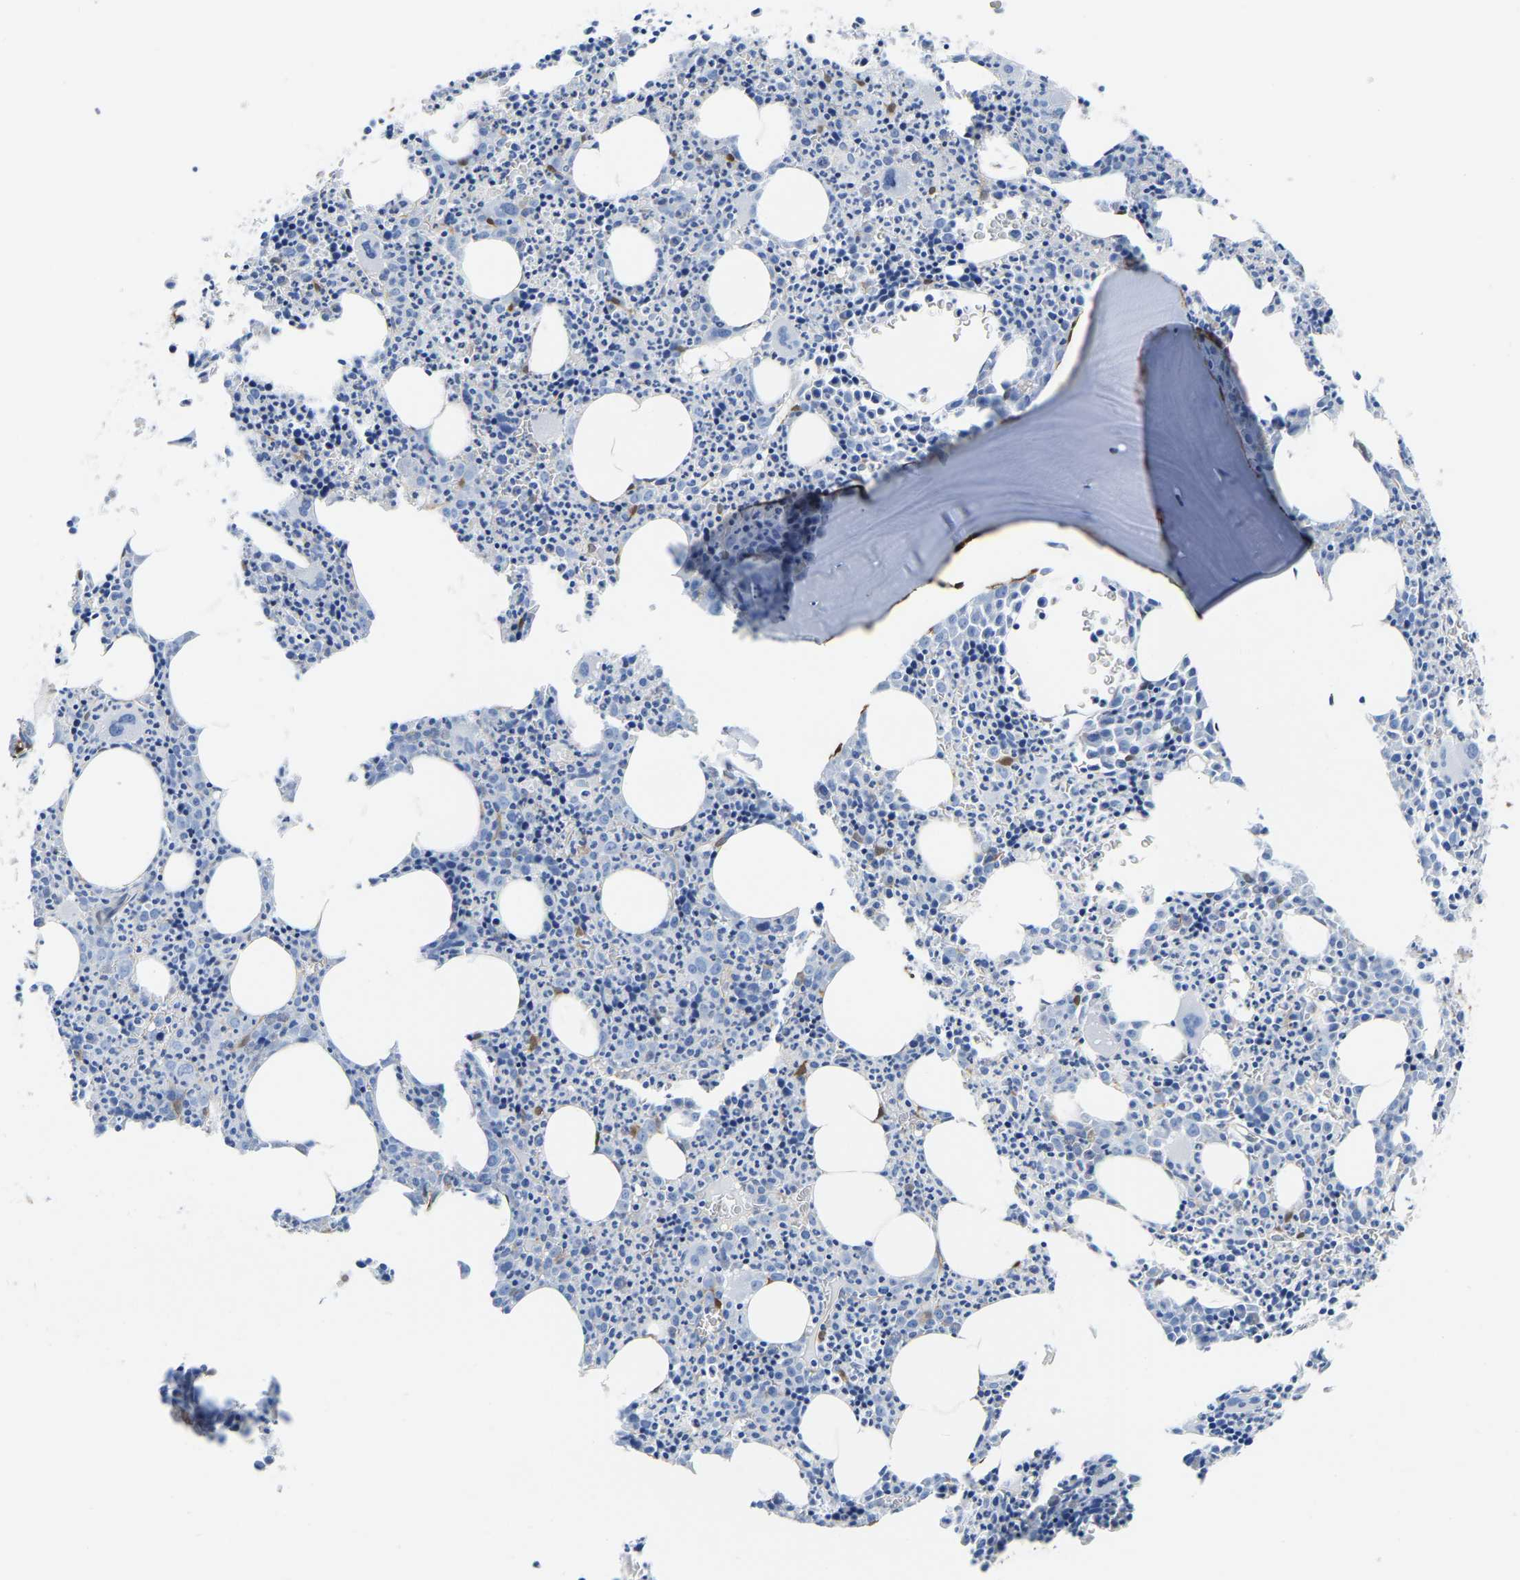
{"staining": {"intensity": "negative", "quantity": "none", "location": "none"}, "tissue": "bone marrow", "cell_type": "Hematopoietic cells", "image_type": "normal", "snomed": [{"axis": "morphology", "description": "Normal tissue, NOS"}, {"axis": "morphology", "description": "Inflammation, NOS"}, {"axis": "topography", "description": "Bone marrow"}], "caption": "DAB immunohistochemical staining of normal bone marrow shows no significant staining in hematopoietic cells.", "gene": "S100A13", "patient": {"sex": "male", "age": 31}}